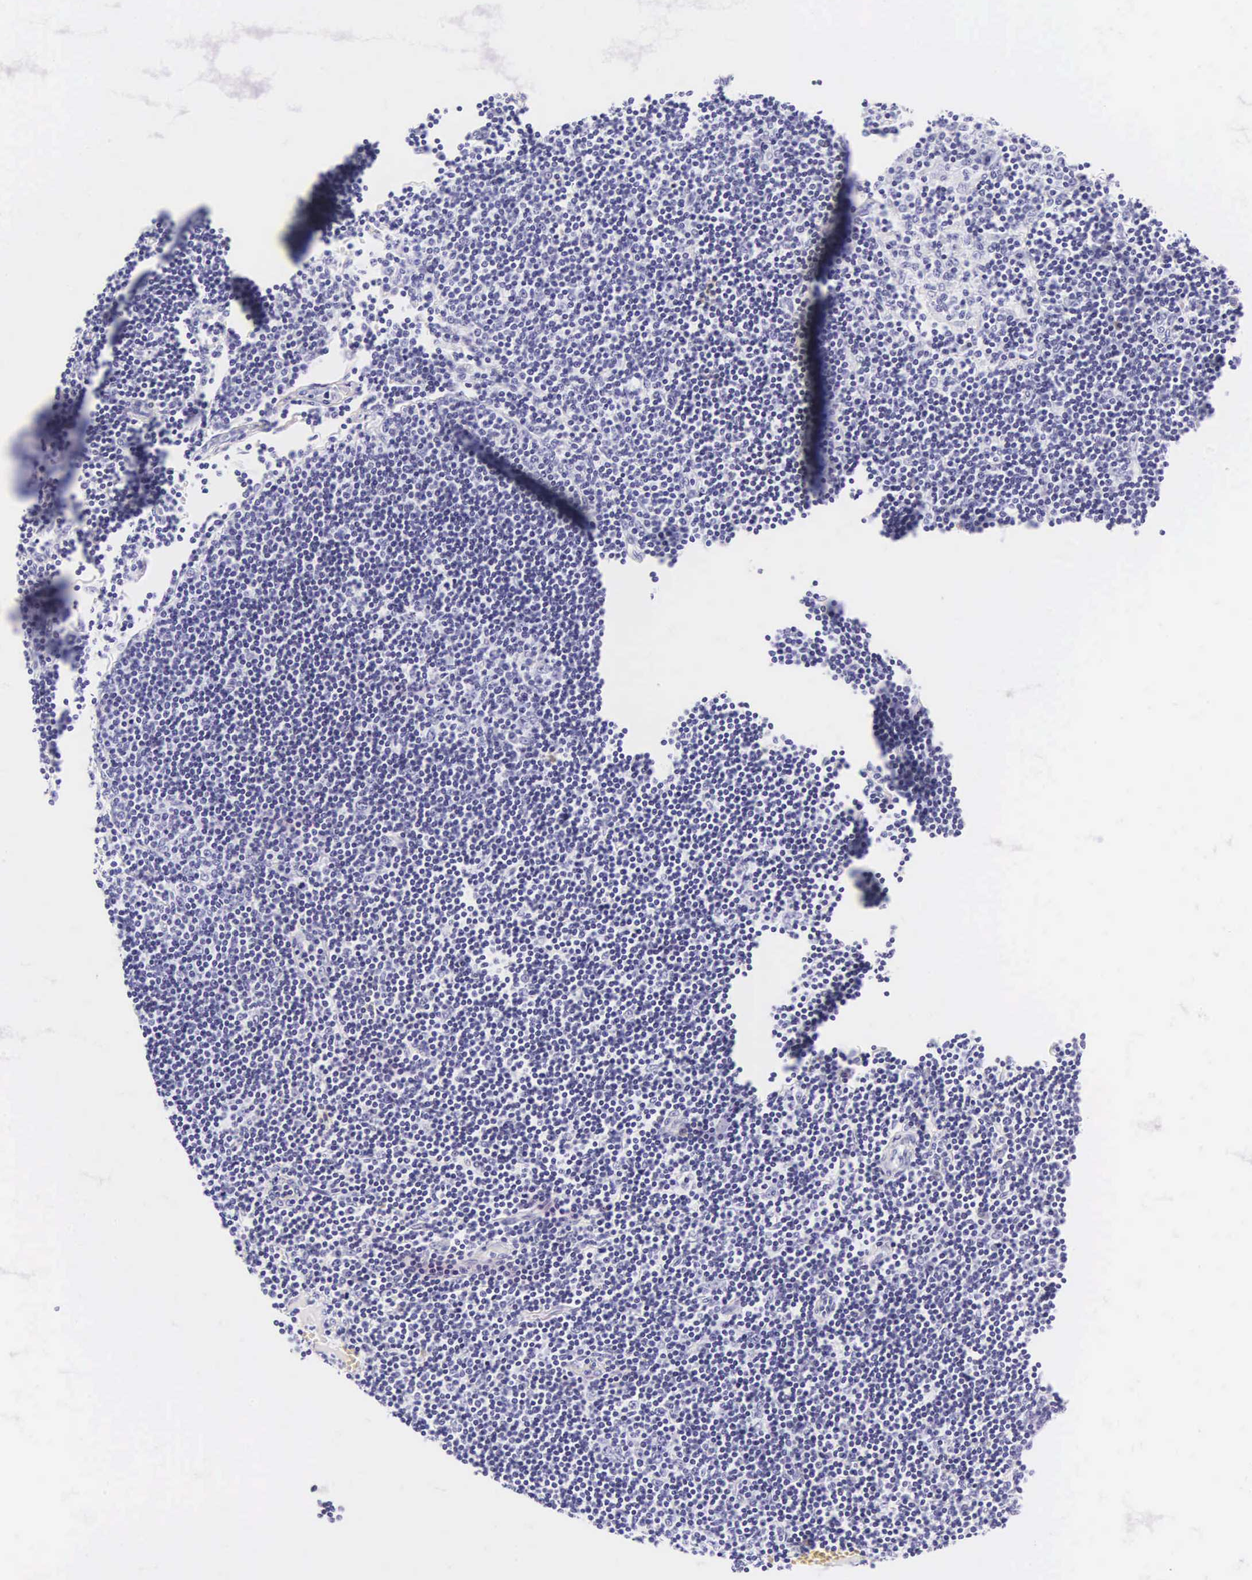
{"staining": {"intensity": "negative", "quantity": "none", "location": "none"}, "tissue": "lymph node", "cell_type": "Germinal center cells", "image_type": "normal", "snomed": [{"axis": "morphology", "description": "Normal tissue, NOS"}, {"axis": "topography", "description": "Lymph node"}], "caption": "IHC of unremarkable lymph node exhibits no expression in germinal center cells.", "gene": "CD1A", "patient": {"sex": "female", "age": 53}}